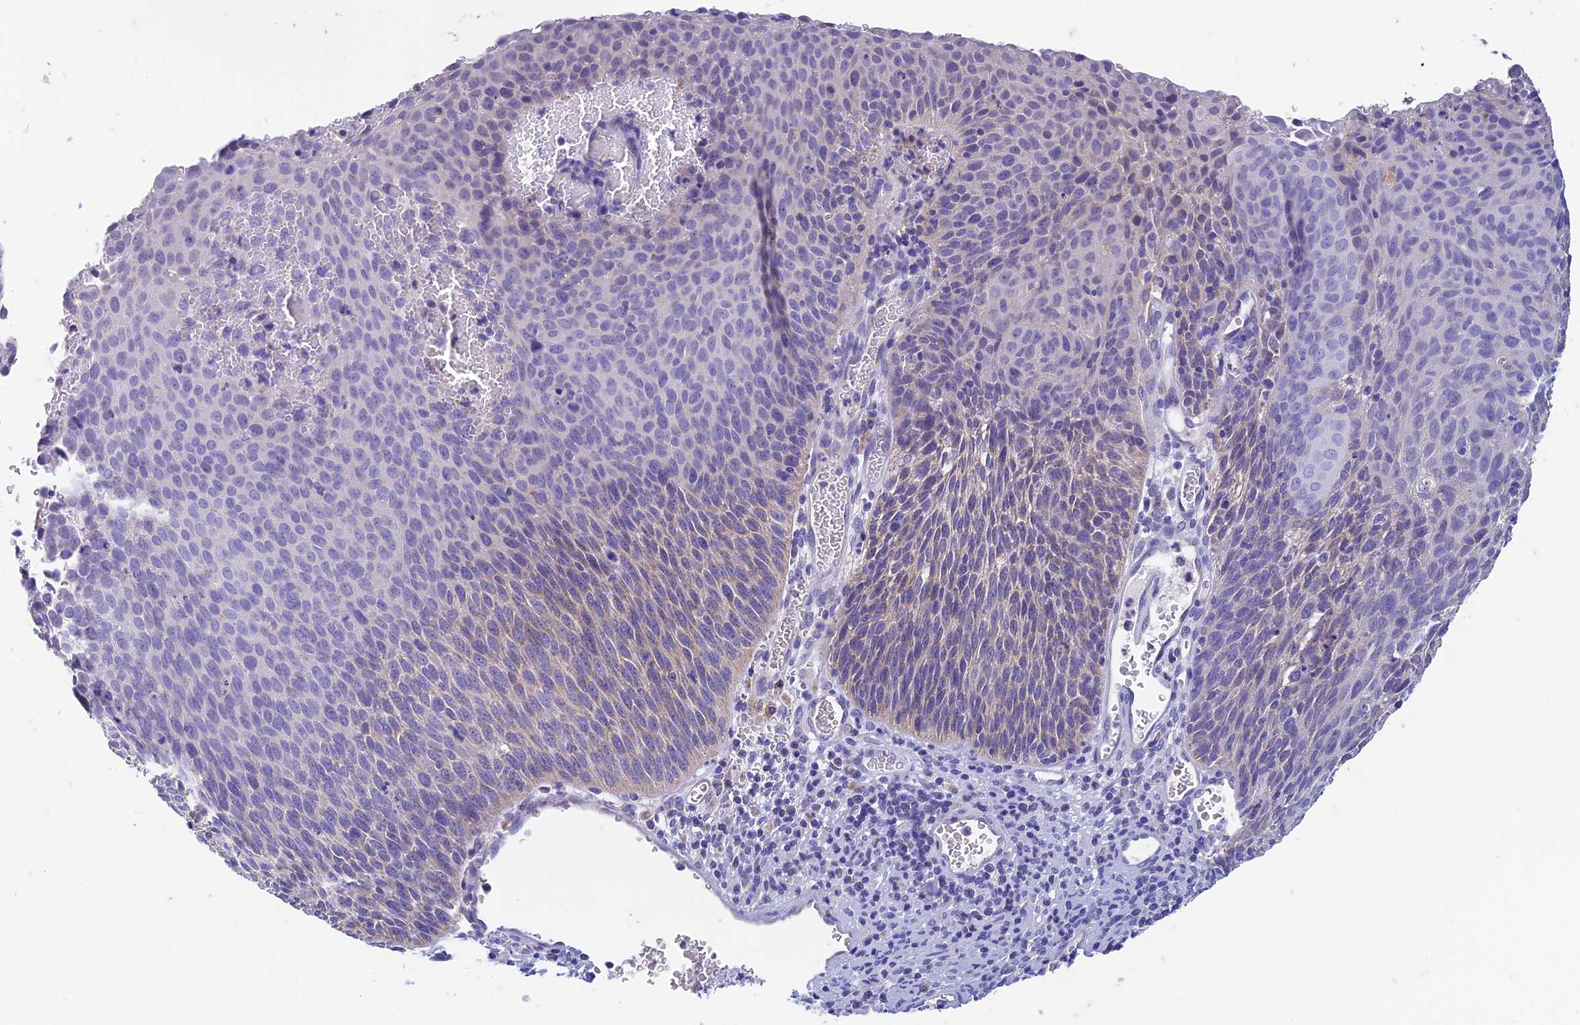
{"staining": {"intensity": "weak", "quantity": "<25%", "location": "cytoplasmic/membranous"}, "tissue": "cervical cancer", "cell_type": "Tumor cells", "image_type": "cancer", "snomed": [{"axis": "morphology", "description": "Squamous cell carcinoma, NOS"}, {"axis": "topography", "description": "Cervix"}], "caption": "Immunohistochemistry photomicrograph of neoplastic tissue: human cervical squamous cell carcinoma stained with DAB shows no significant protein expression in tumor cells. The staining was performed using DAB to visualize the protein expression in brown, while the nuclei were stained in blue with hematoxylin (Magnification: 20x).", "gene": "ZNF181", "patient": {"sex": "female", "age": 55}}